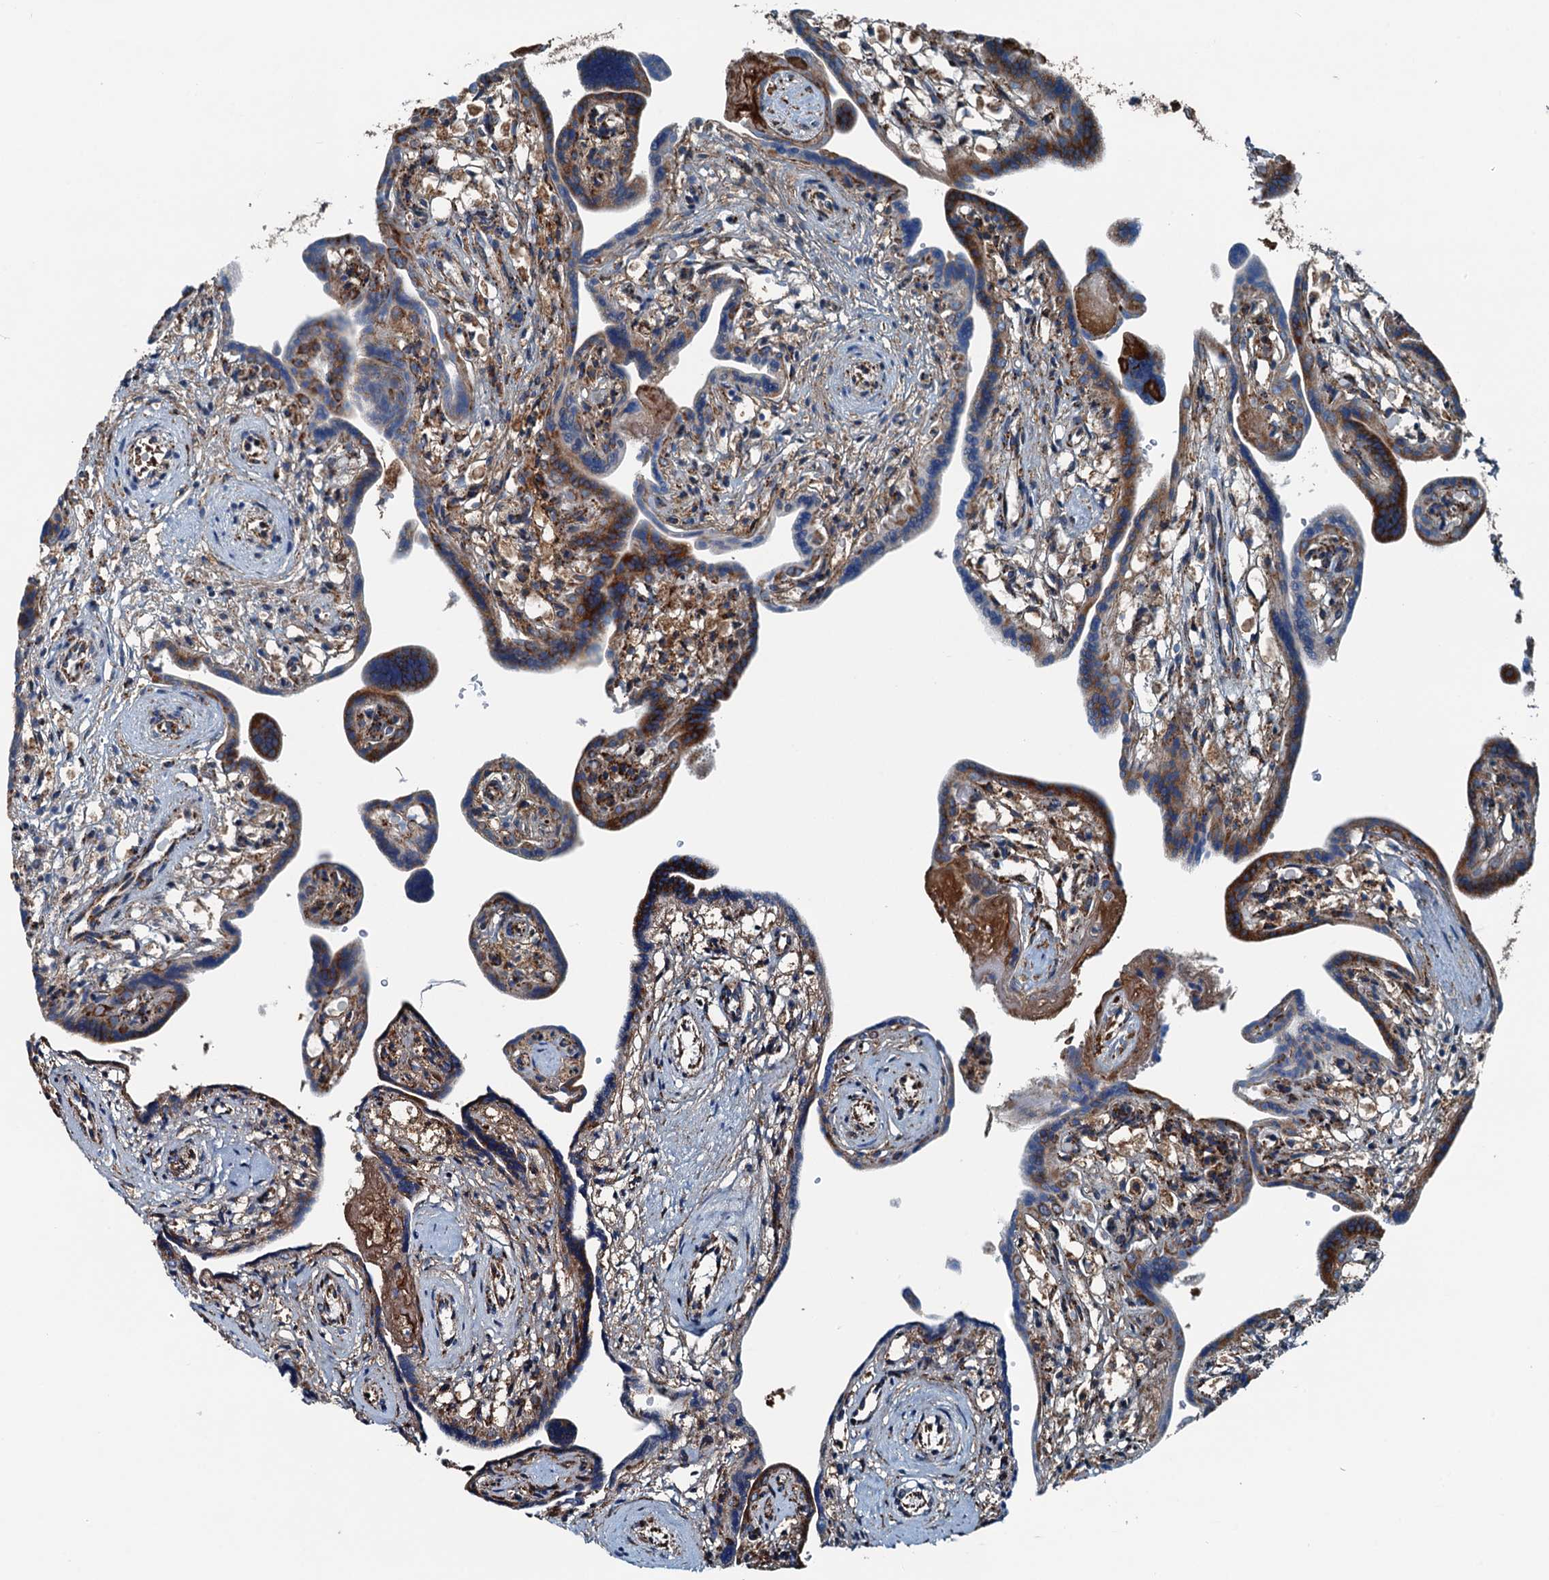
{"staining": {"intensity": "strong", "quantity": "25%-75%", "location": "cytoplasmic/membranous"}, "tissue": "placenta", "cell_type": "Trophoblastic cells", "image_type": "normal", "snomed": [{"axis": "morphology", "description": "Normal tissue, NOS"}, {"axis": "topography", "description": "Placenta"}], "caption": "The photomicrograph reveals staining of normal placenta, revealing strong cytoplasmic/membranous protein staining (brown color) within trophoblastic cells. Immunohistochemistry stains the protein of interest in brown and the nuclei are stained blue.", "gene": "TAMALIN", "patient": {"sex": "female", "age": 37}}